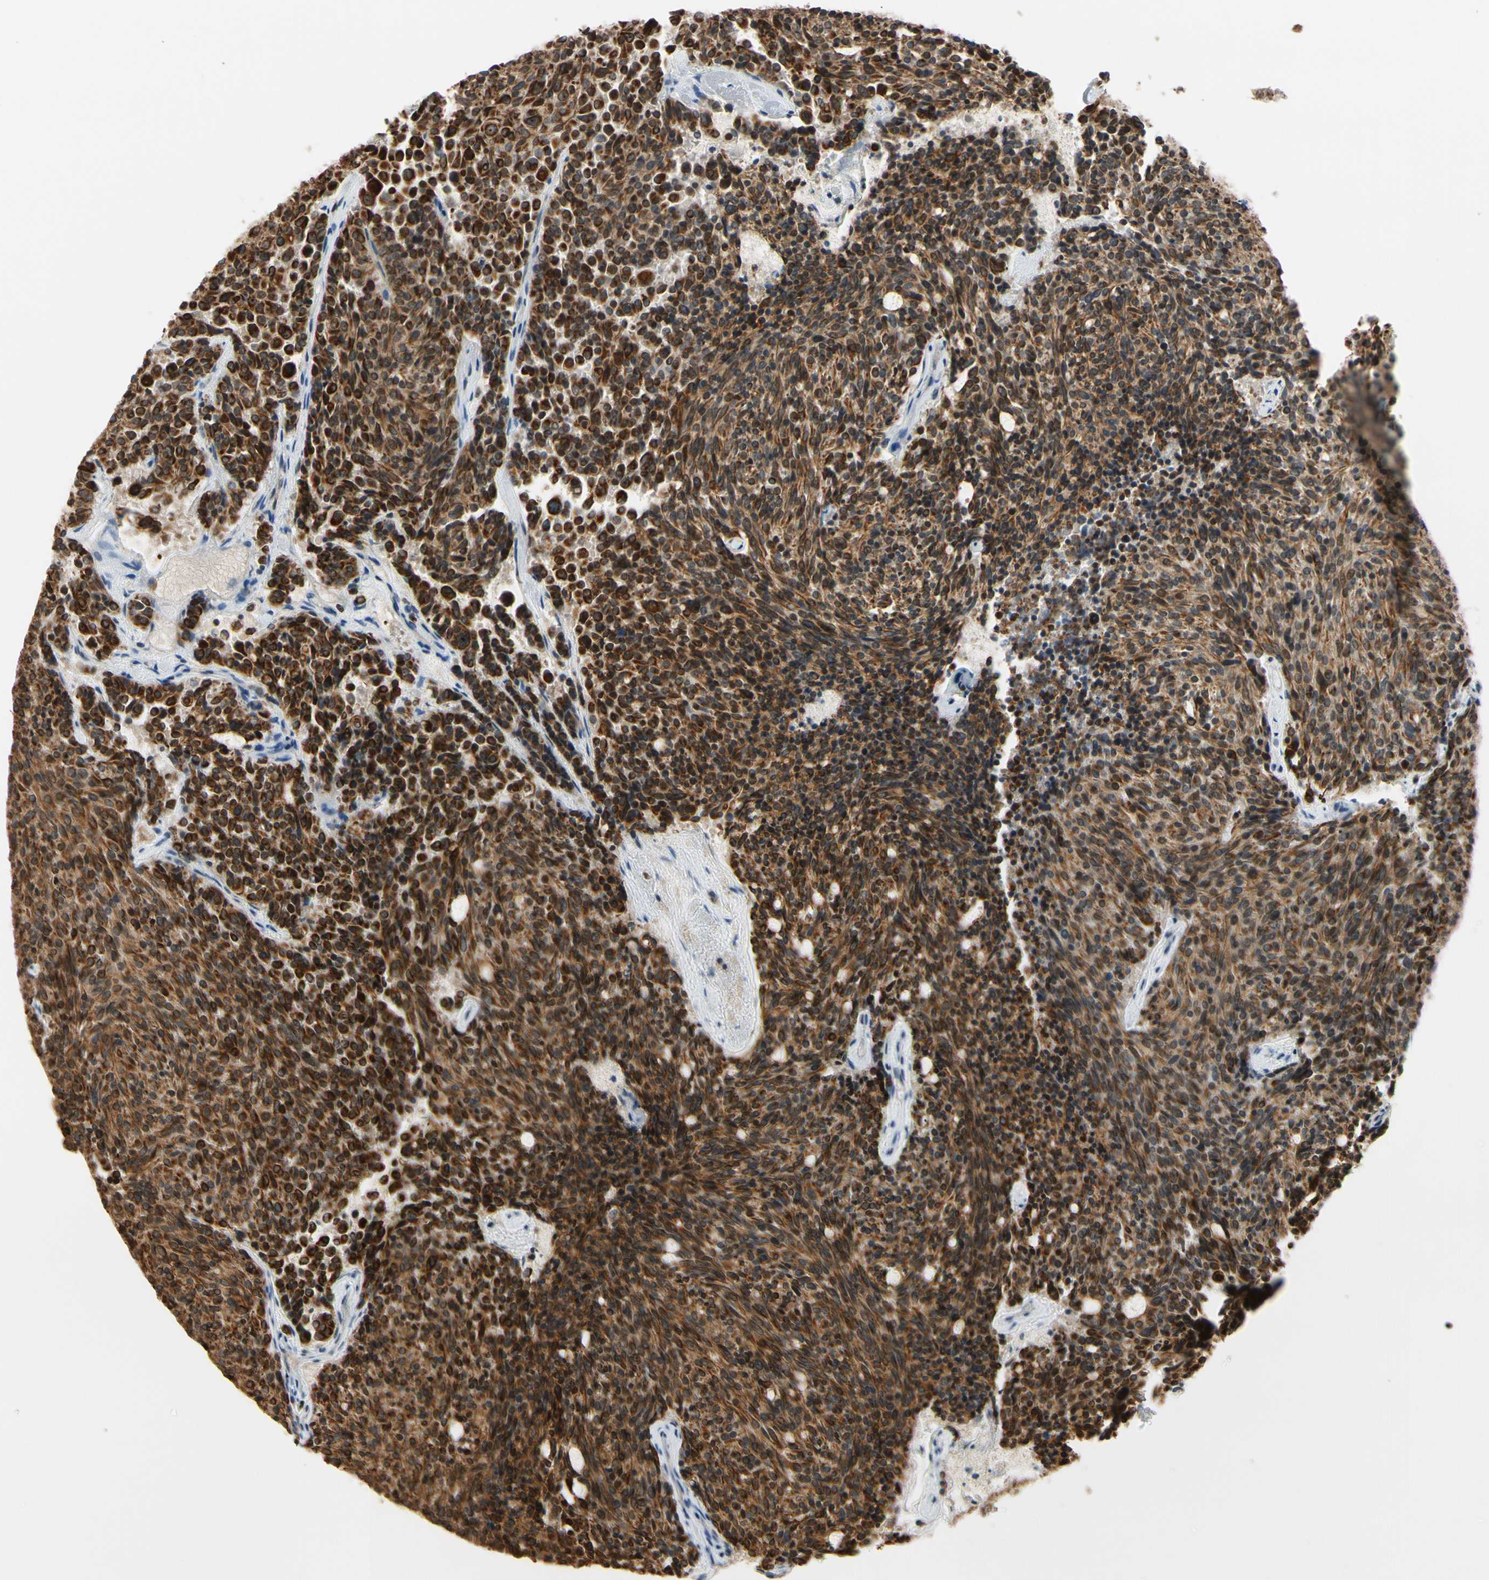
{"staining": {"intensity": "strong", "quantity": ">75%", "location": "cytoplasmic/membranous"}, "tissue": "carcinoid", "cell_type": "Tumor cells", "image_type": "cancer", "snomed": [{"axis": "morphology", "description": "Carcinoid, malignant, NOS"}, {"axis": "topography", "description": "Pancreas"}], "caption": "Immunohistochemistry (IHC) of human malignant carcinoid demonstrates high levels of strong cytoplasmic/membranous positivity in approximately >75% of tumor cells.", "gene": "TAF12", "patient": {"sex": "female", "age": 54}}